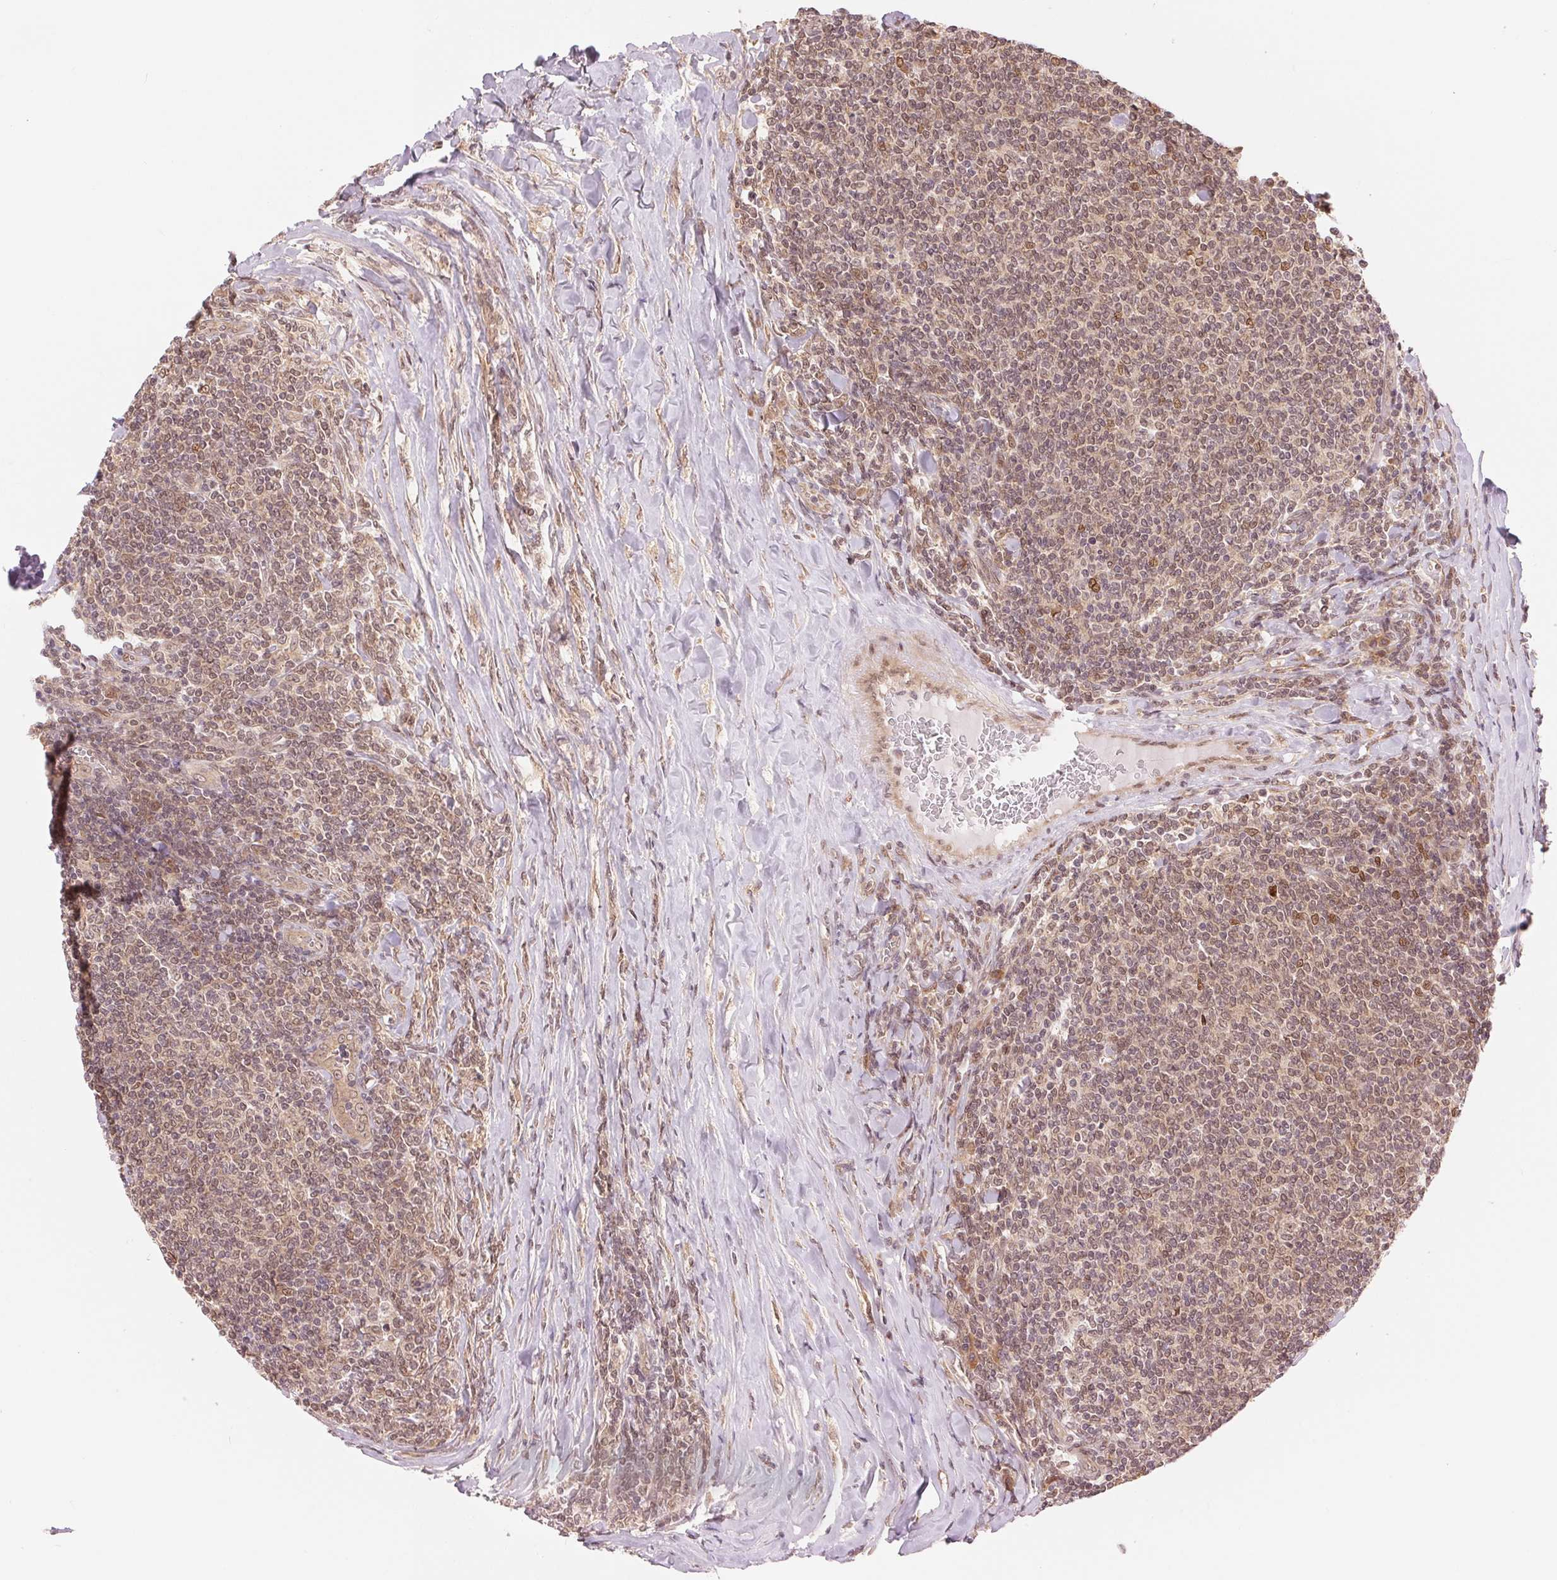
{"staining": {"intensity": "moderate", "quantity": ">75%", "location": "nuclear"}, "tissue": "lymphoma", "cell_type": "Tumor cells", "image_type": "cancer", "snomed": [{"axis": "morphology", "description": "Malignant lymphoma, non-Hodgkin's type, Low grade"}, {"axis": "topography", "description": "Lymph node"}], "caption": "High-power microscopy captured an IHC image of malignant lymphoma, non-Hodgkin's type (low-grade), revealing moderate nuclear staining in approximately >75% of tumor cells.", "gene": "ERI3", "patient": {"sex": "male", "age": 52}}